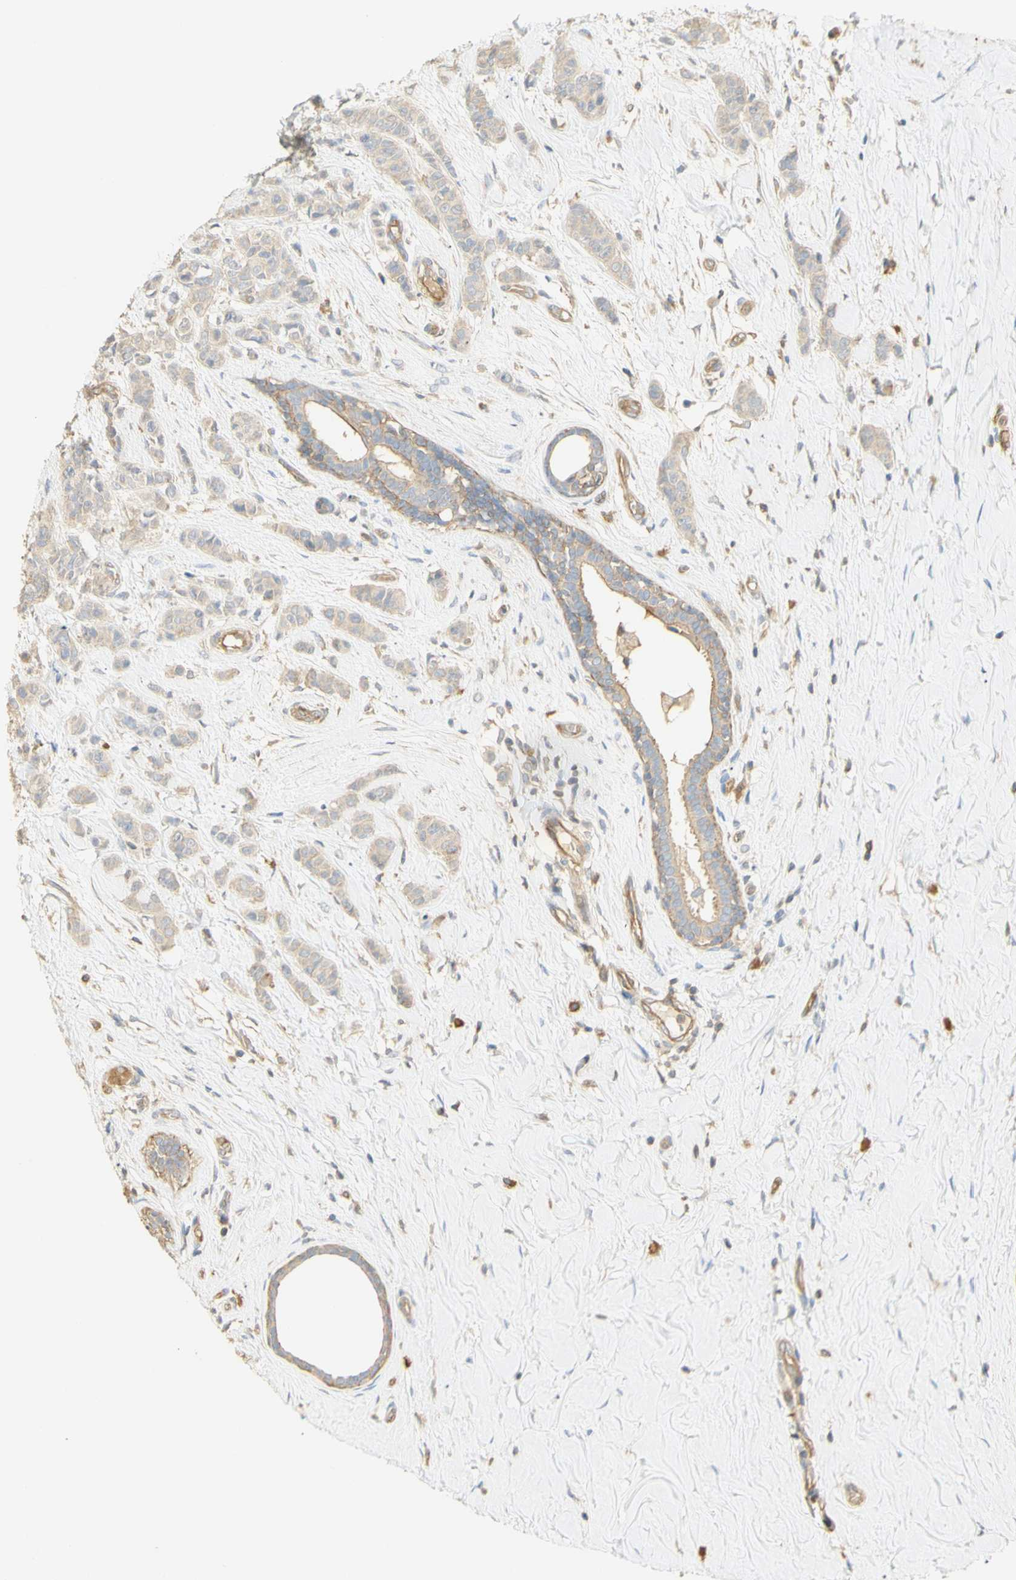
{"staining": {"intensity": "negative", "quantity": "none", "location": "none"}, "tissue": "breast cancer", "cell_type": "Tumor cells", "image_type": "cancer", "snomed": [{"axis": "morphology", "description": "Normal tissue, NOS"}, {"axis": "morphology", "description": "Duct carcinoma"}, {"axis": "topography", "description": "Breast"}], "caption": "A histopathology image of breast cancer (invasive ductal carcinoma) stained for a protein demonstrates no brown staining in tumor cells.", "gene": "KCNE4", "patient": {"sex": "female", "age": 40}}